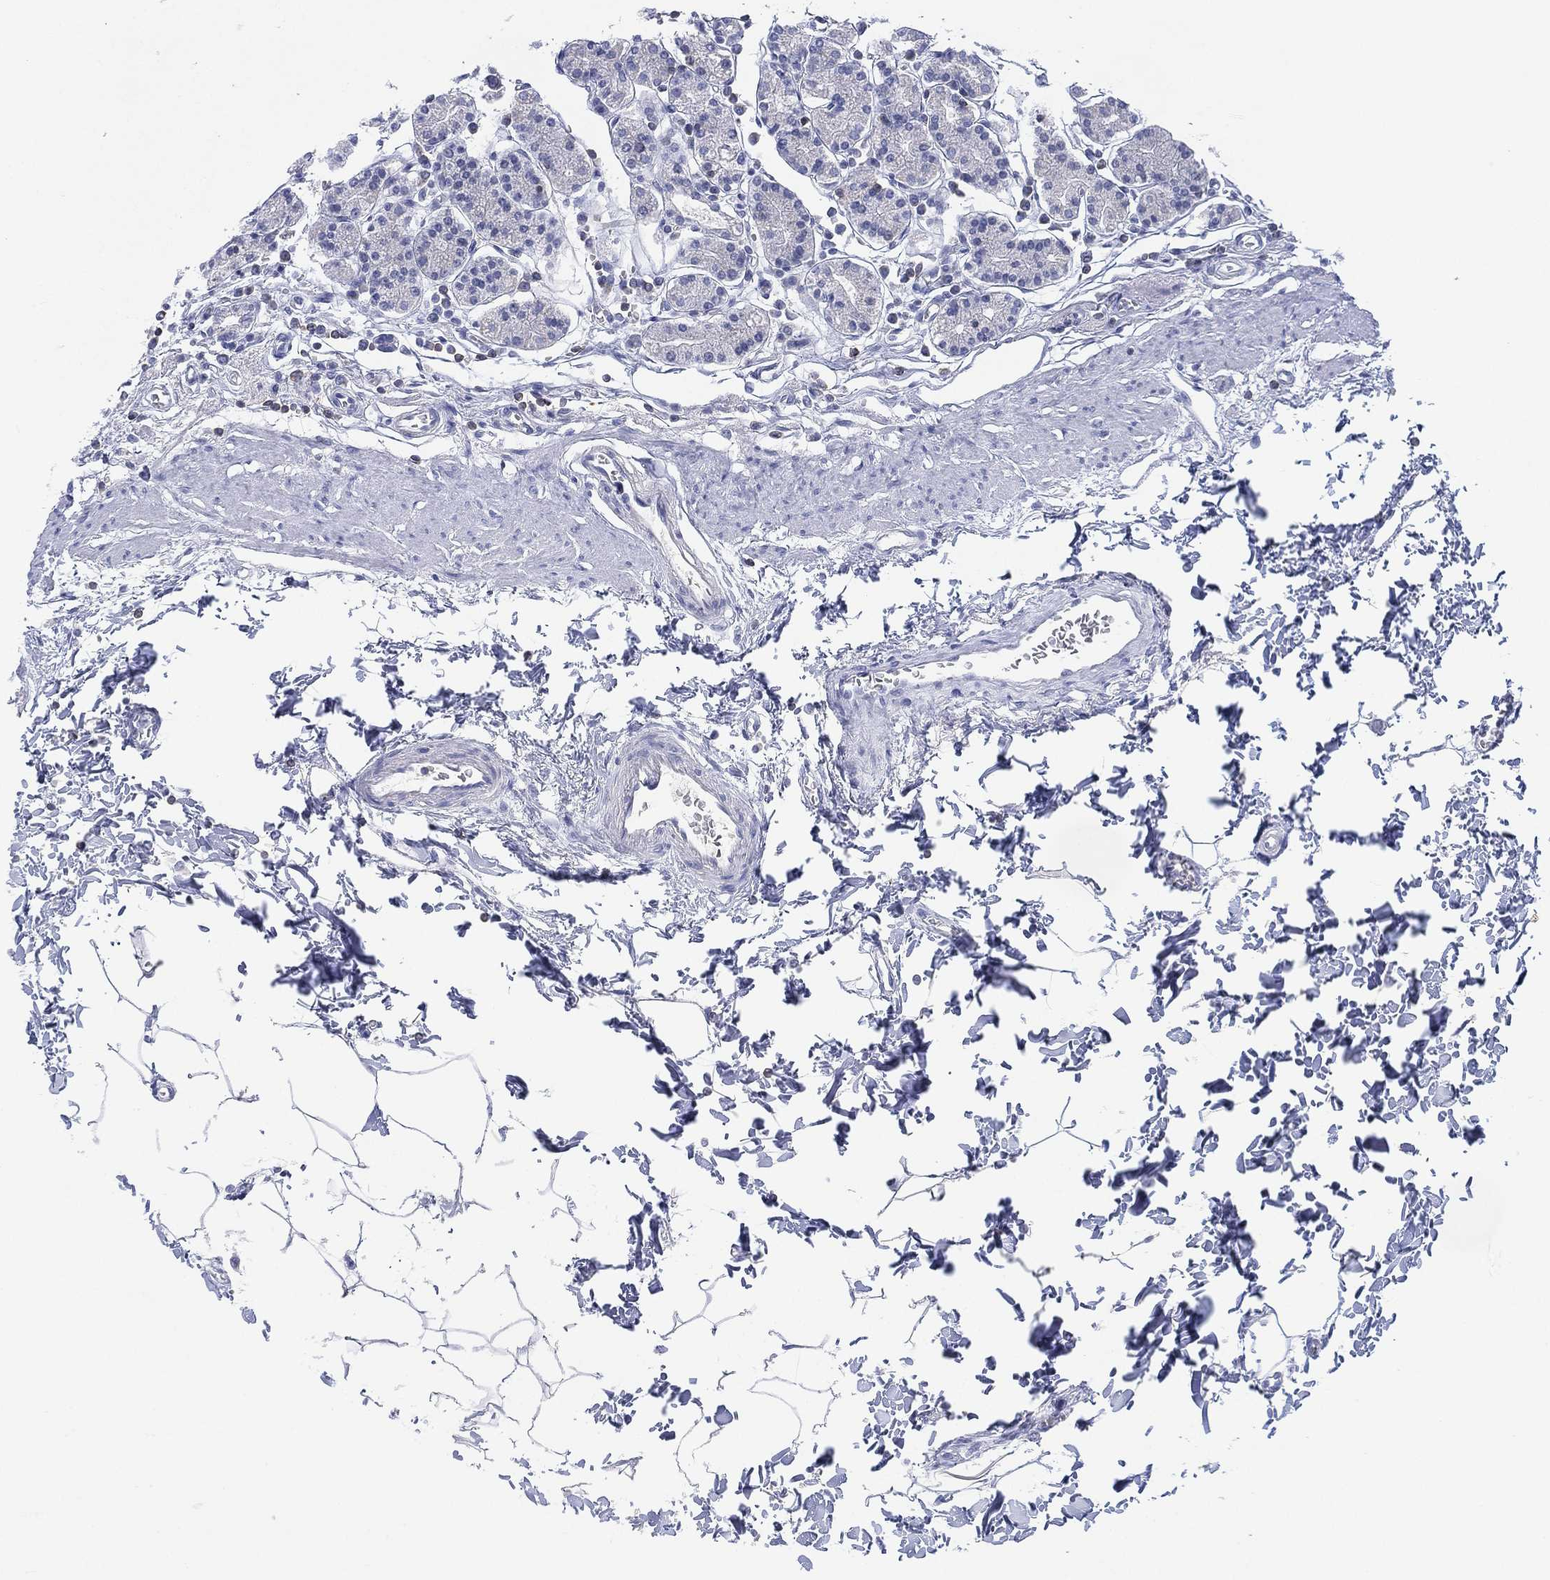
{"staining": {"intensity": "negative", "quantity": "none", "location": "none"}, "tissue": "stomach", "cell_type": "Glandular cells", "image_type": "normal", "snomed": [{"axis": "morphology", "description": "Normal tissue, NOS"}, {"axis": "topography", "description": "Stomach, upper"}, {"axis": "topography", "description": "Stomach"}], "caption": "IHC micrograph of benign stomach stained for a protein (brown), which demonstrates no positivity in glandular cells.", "gene": "SEPTIN1", "patient": {"sex": "male", "age": 62}}